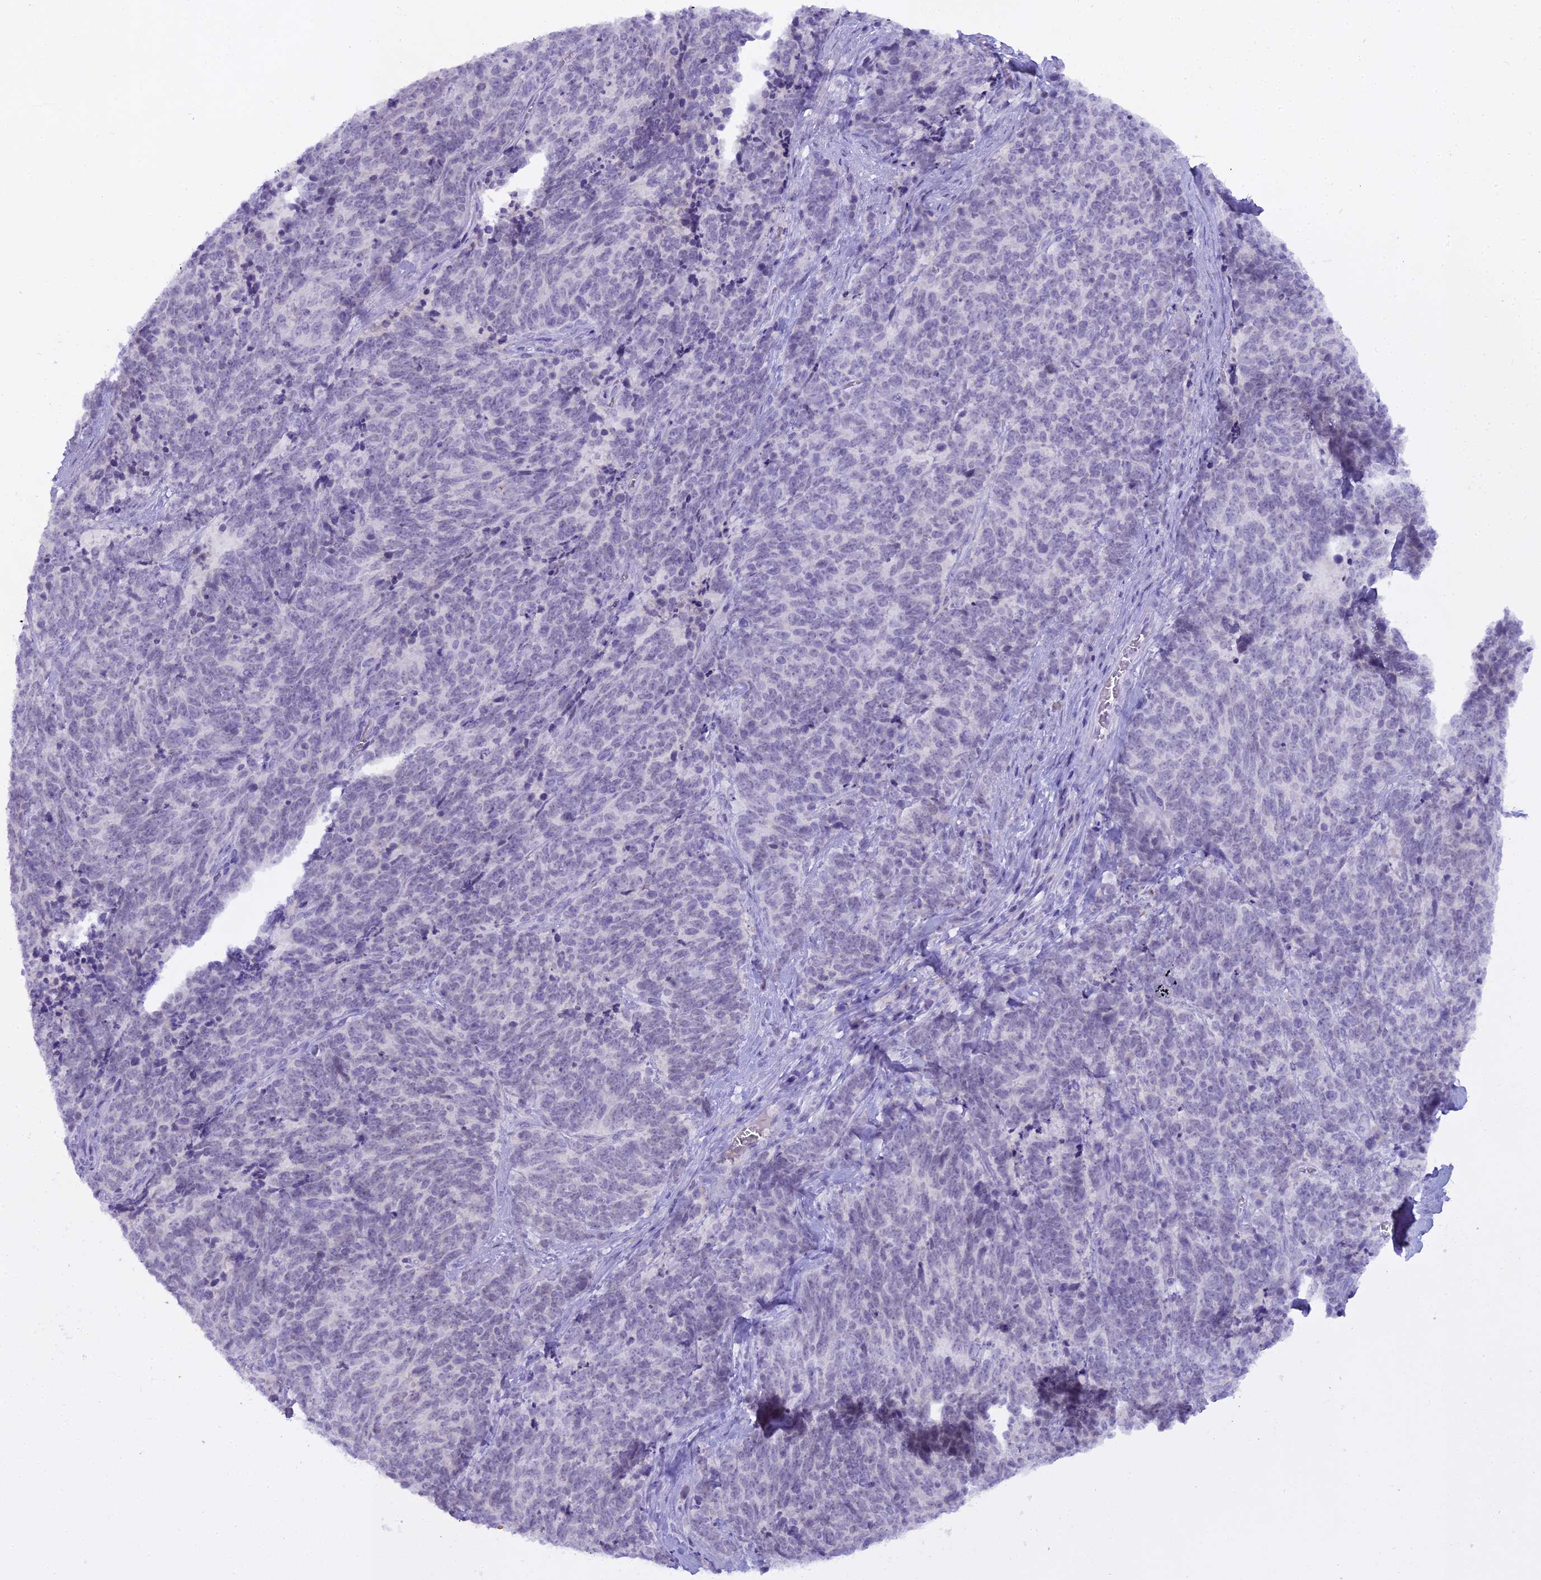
{"staining": {"intensity": "negative", "quantity": "none", "location": "none"}, "tissue": "cervical cancer", "cell_type": "Tumor cells", "image_type": "cancer", "snomed": [{"axis": "morphology", "description": "Squamous cell carcinoma, NOS"}, {"axis": "topography", "description": "Cervix"}], "caption": "This is an immunohistochemistry (IHC) photomicrograph of human cervical squamous cell carcinoma. There is no expression in tumor cells.", "gene": "OSTN", "patient": {"sex": "female", "age": 29}}